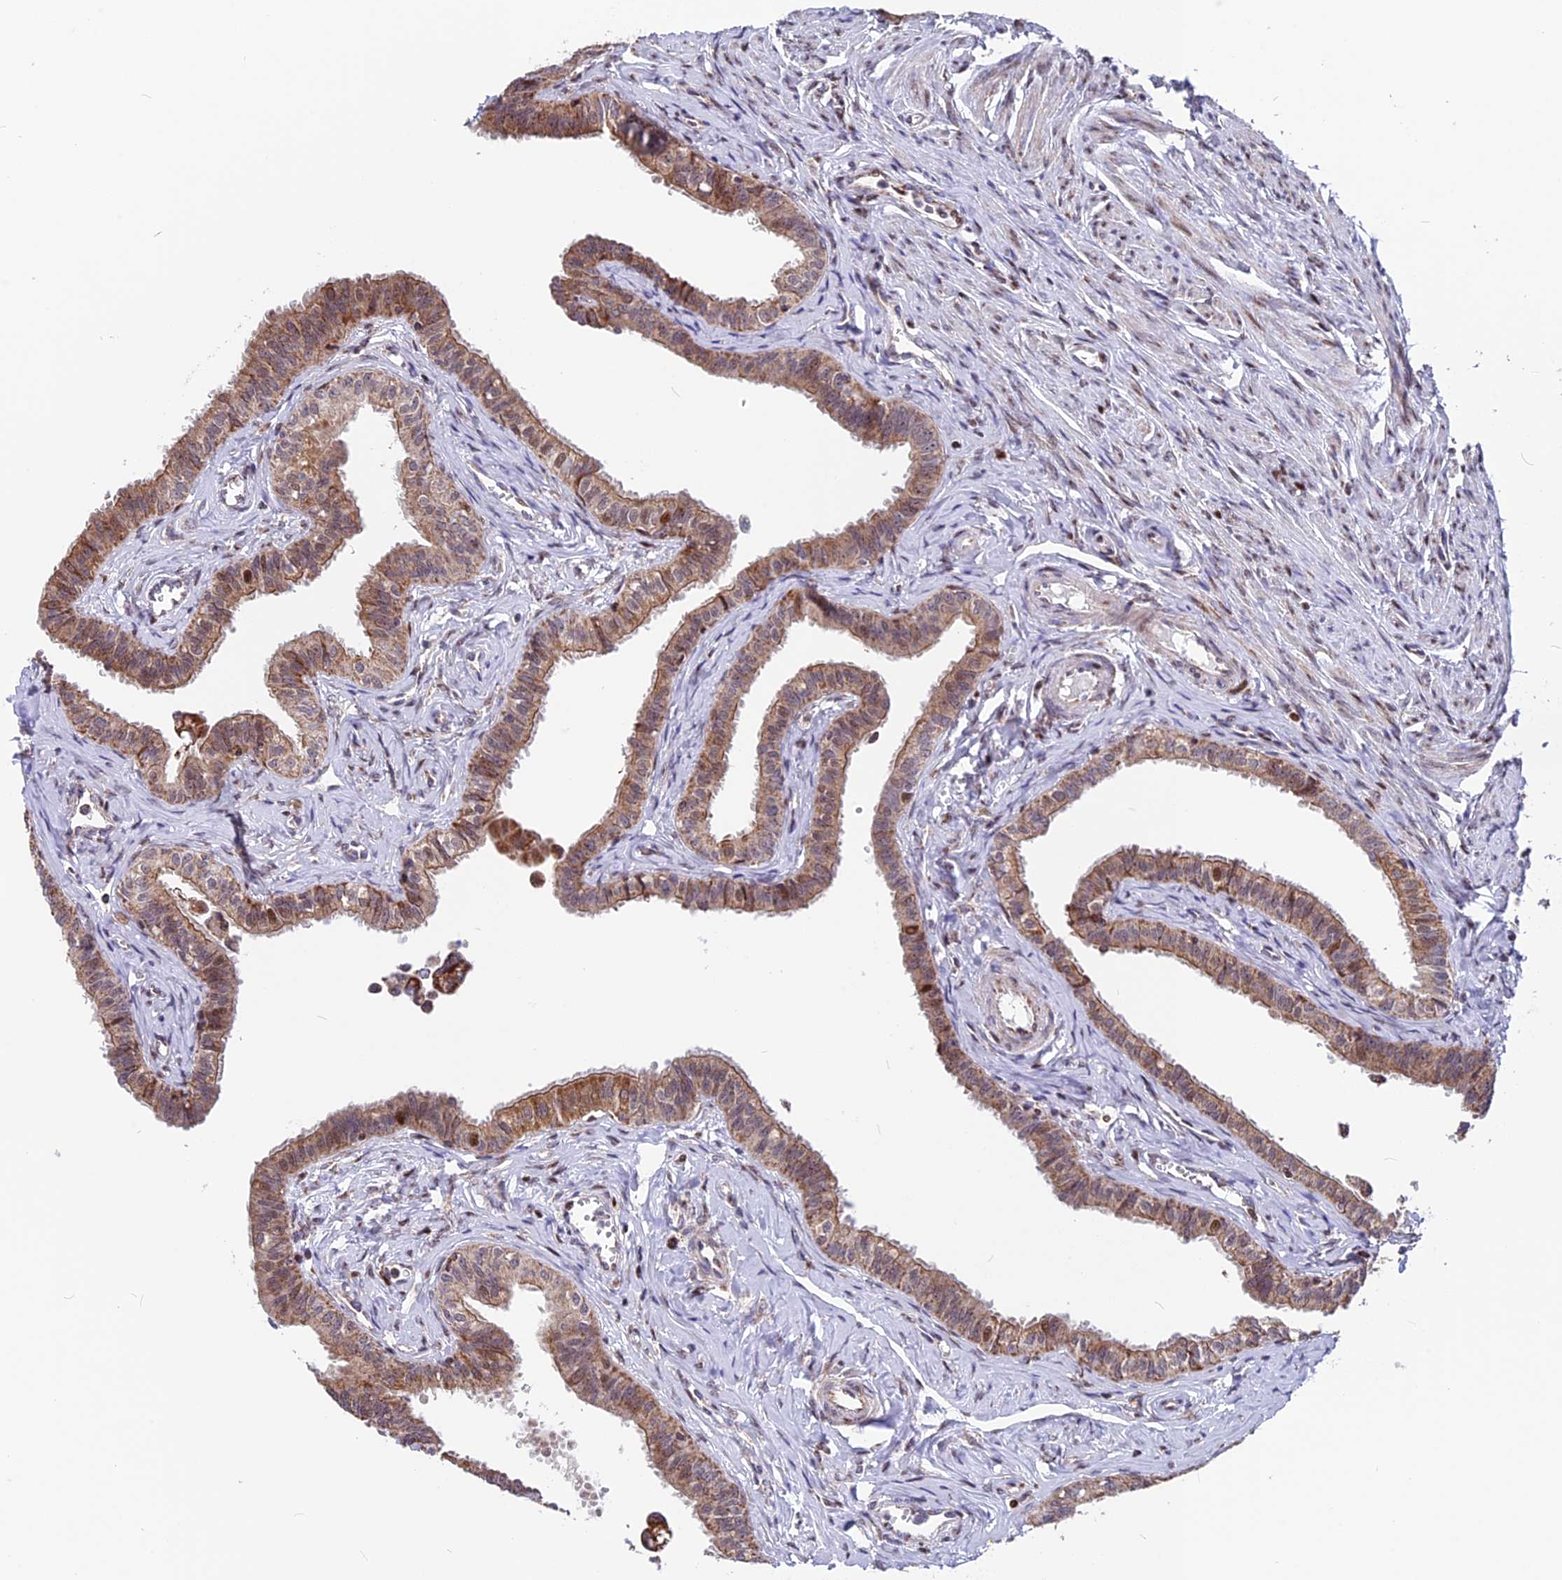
{"staining": {"intensity": "moderate", "quantity": ">75%", "location": "cytoplasmic/membranous,nuclear"}, "tissue": "fallopian tube", "cell_type": "Glandular cells", "image_type": "normal", "snomed": [{"axis": "morphology", "description": "Normal tissue, NOS"}, {"axis": "morphology", "description": "Carcinoma, NOS"}, {"axis": "topography", "description": "Fallopian tube"}, {"axis": "topography", "description": "Ovary"}], "caption": "Protein expression analysis of benign human fallopian tube reveals moderate cytoplasmic/membranous,nuclear expression in approximately >75% of glandular cells.", "gene": "FAM174C", "patient": {"sex": "female", "age": 59}}